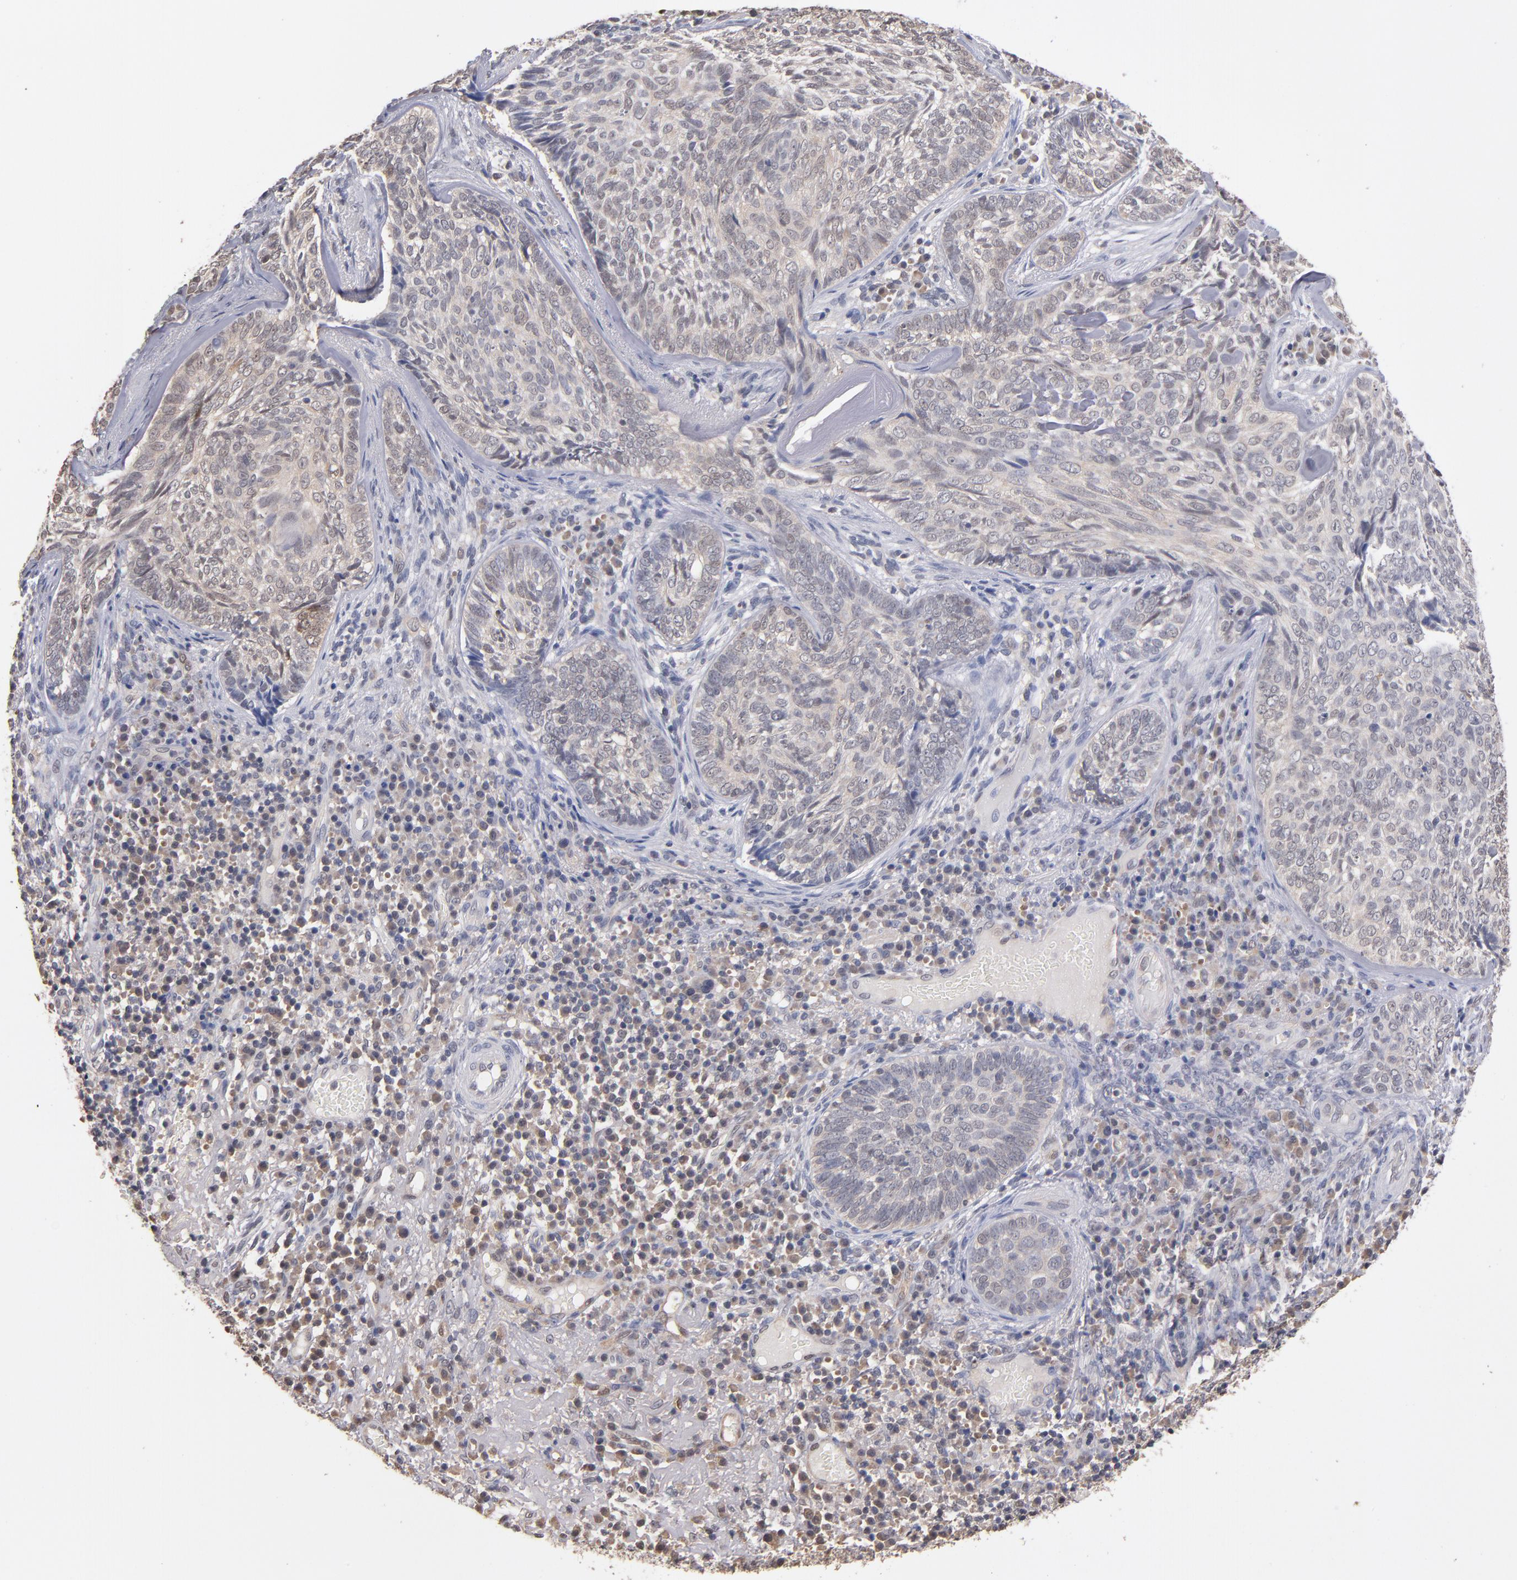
{"staining": {"intensity": "weak", "quantity": "25%-75%", "location": "cytoplasmic/membranous"}, "tissue": "skin cancer", "cell_type": "Tumor cells", "image_type": "cancer", "snomed": [{"axis": "morphology", "description": "Basal cell carcinoma"}, {"axis": "topography", "description": "Skin"}], "caption": "This photomicrograph reveals skin cancer stained with IHC to label a protein in brown. The cytoplasmic/membranous of tumor cells show weak positivity for the protein. Nuclei are counter-stained blue.", "gene": "PSMD10", "patient": {"sex": "male", "age": 72}}